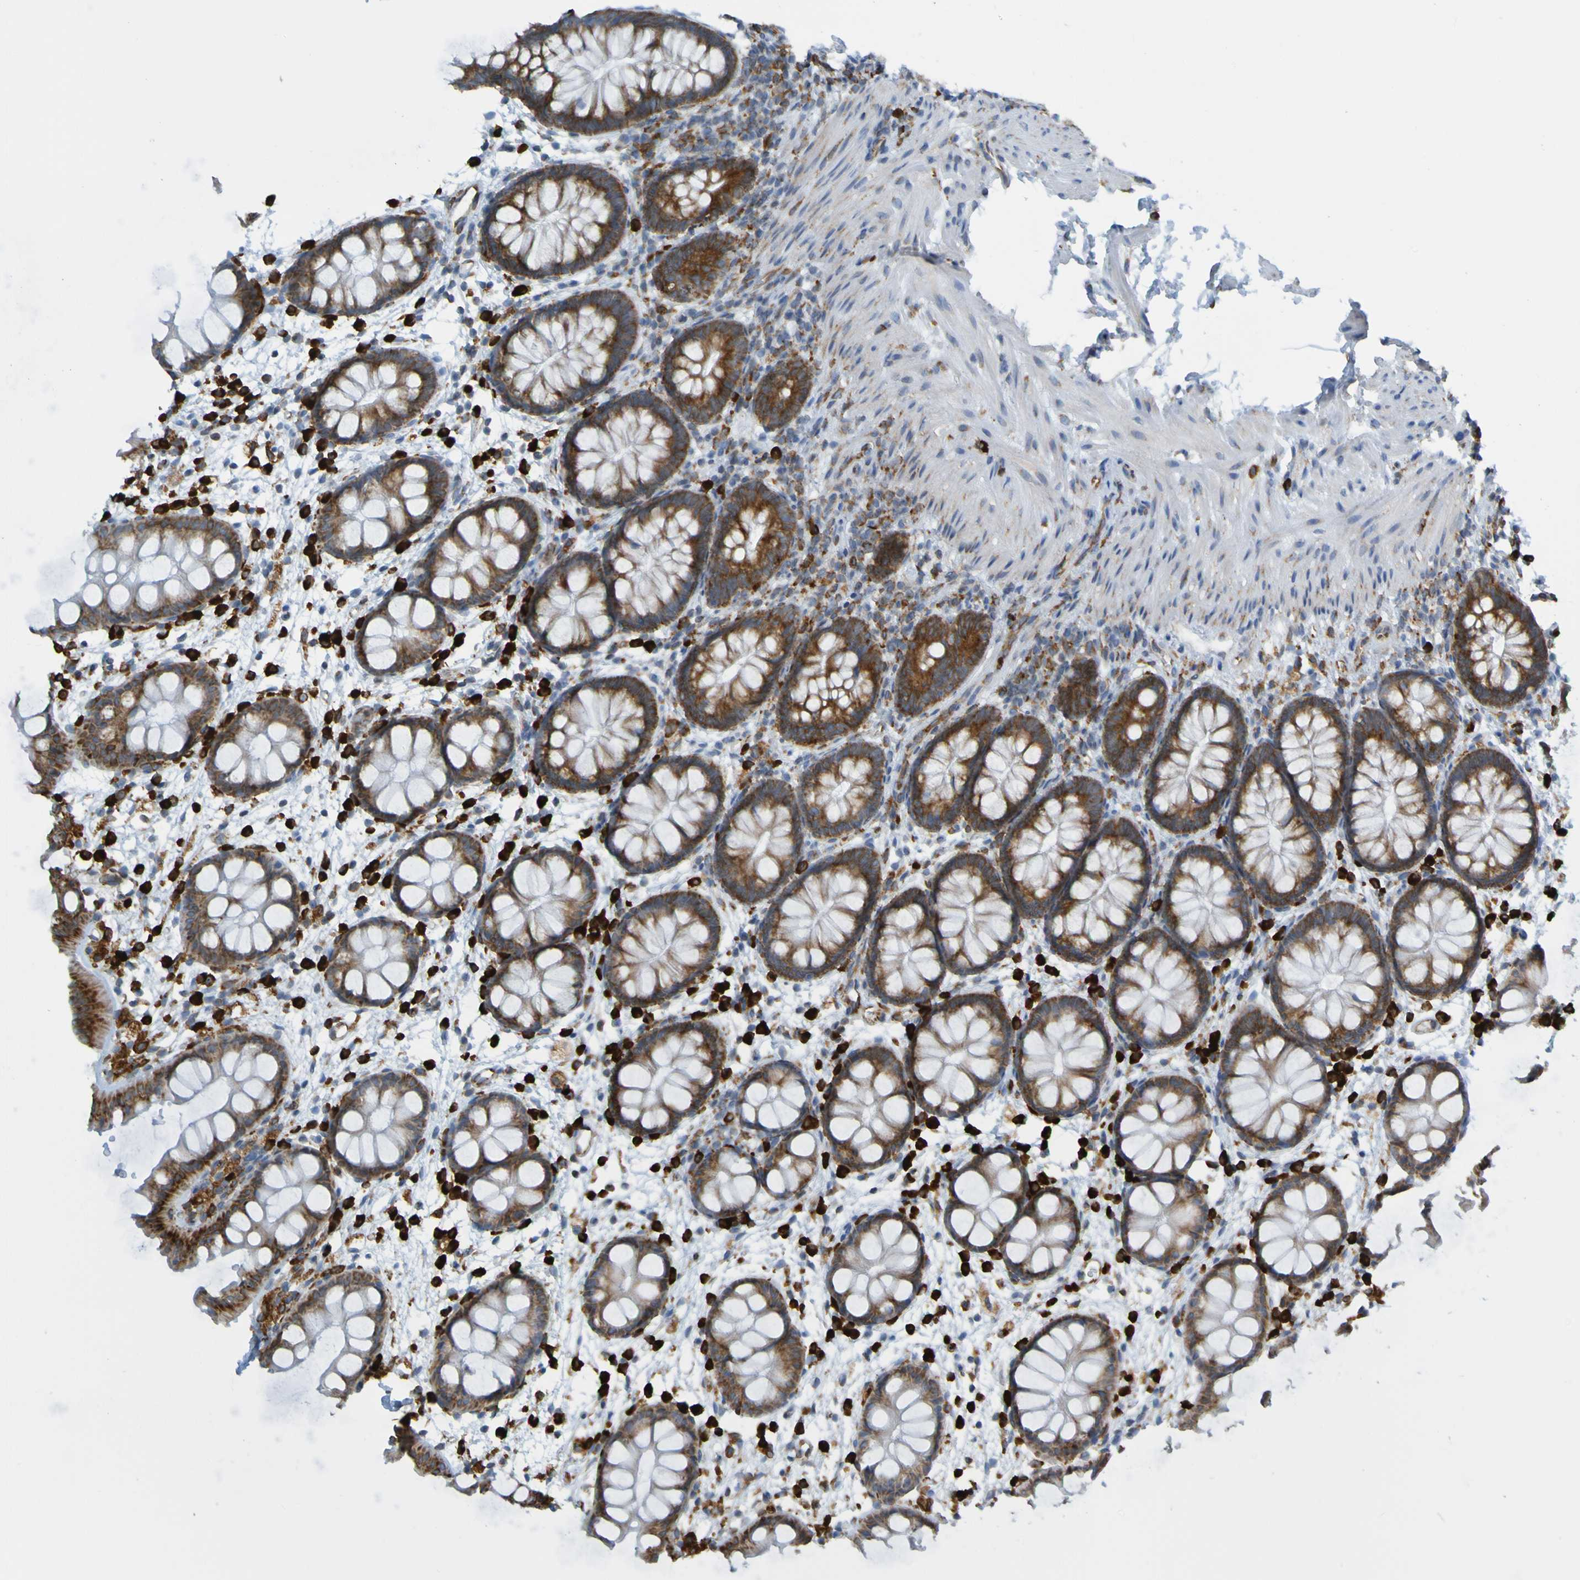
{"staining": {"intensity": "strong", "quantity": ">75%", "location": "cytoplasmic/membranous"}, "tissue": "rectum", "cell_type": "Glandular cells", "image_type": "normal", "snomed": [{"axis": "morphology", "description": "Normal tissue, NOS"}, {"axis": "topography", "description": "Rectum"}], "caption": "This photomicrograph shows immunohistochemistry staining of unremarkable human rectum, with high strong cytoplasmic/membranous positivity in about >75% of glandular cells.", "gene": "SSR1", "patient": {"sex": "female", "age": 24}}